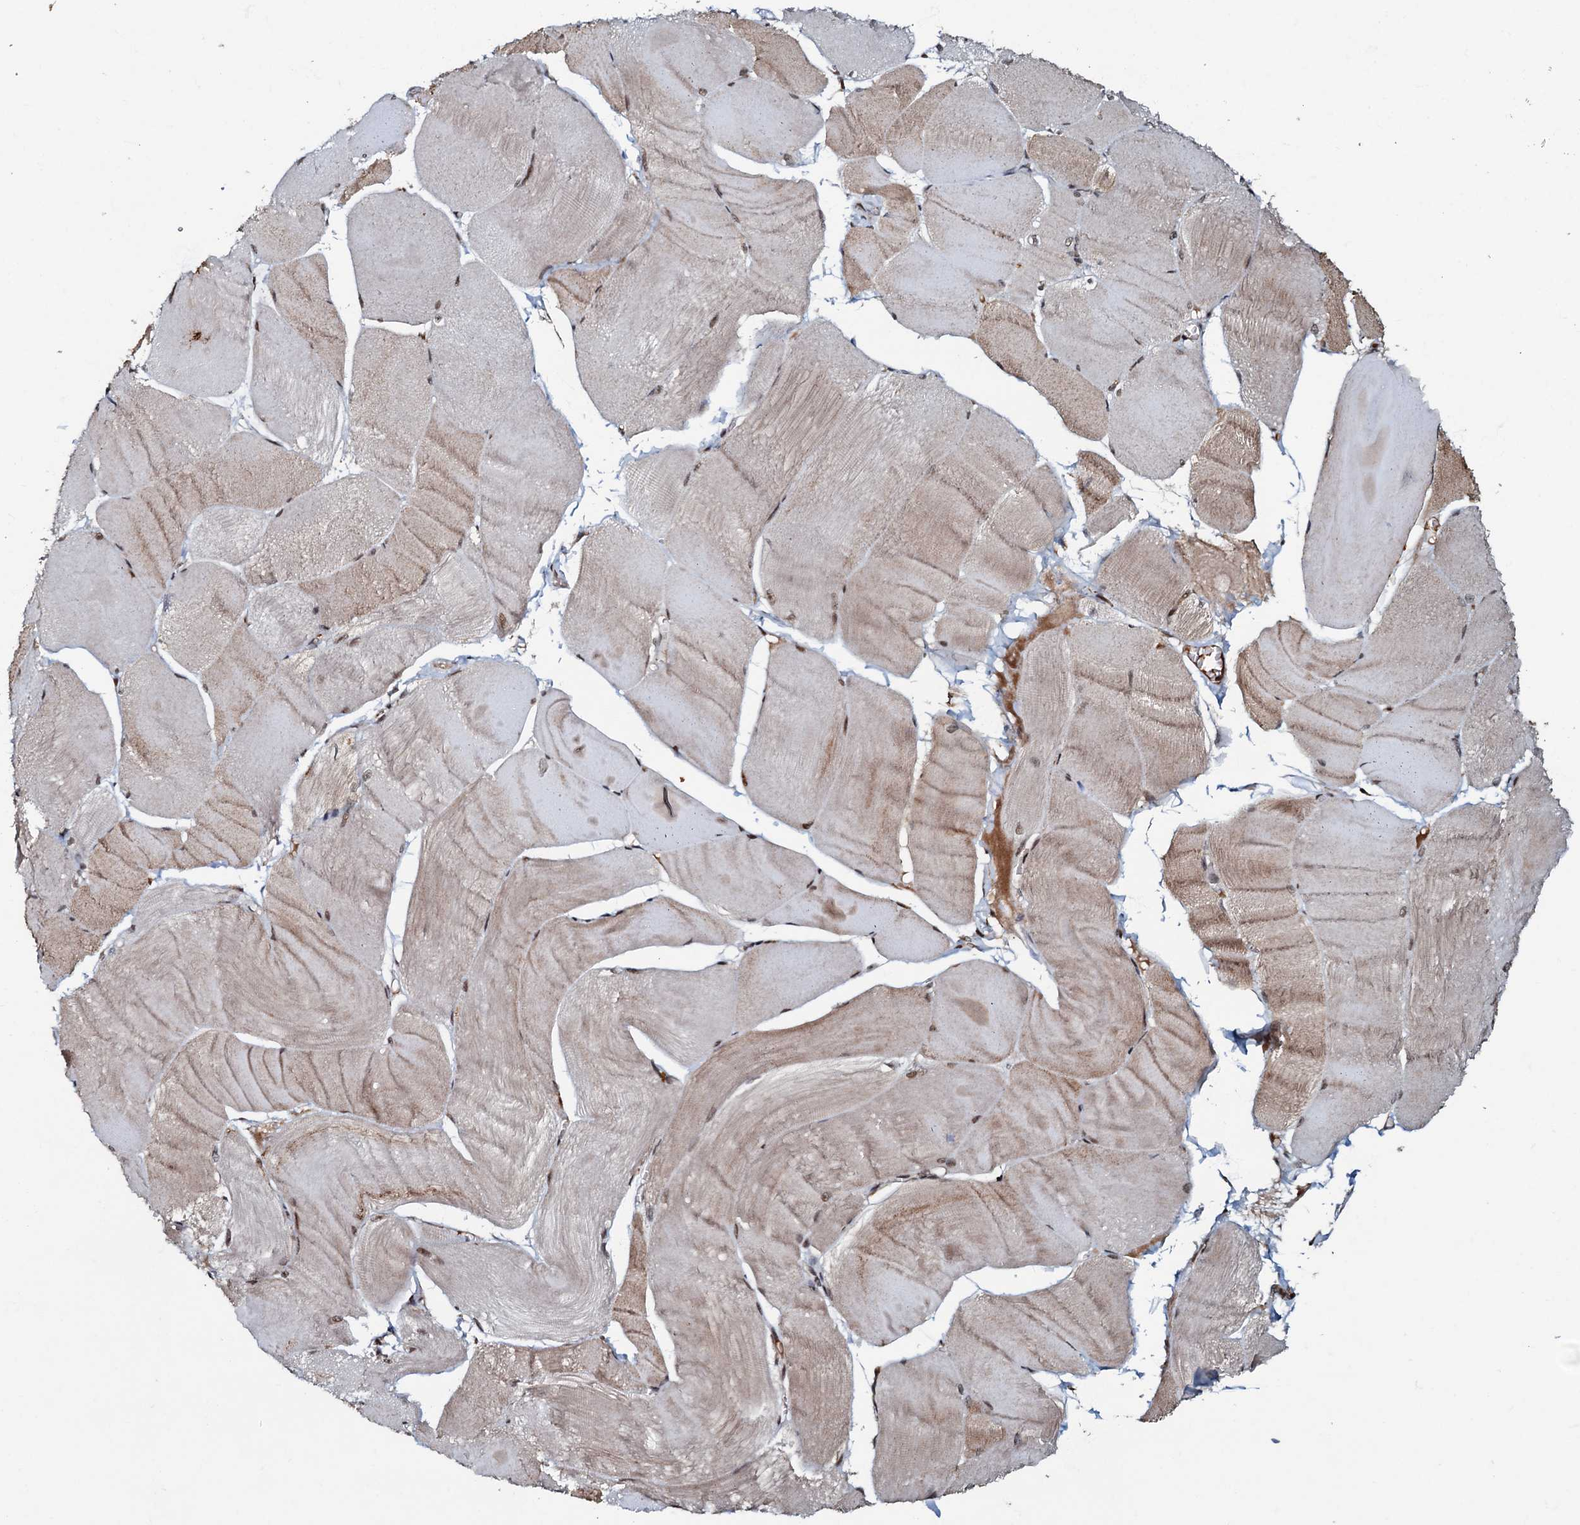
{"staining": {"intensity": "moderate", "quantity": "<25%", "location": "cytoplasmic/membranous"}, "tissue": "skeletal muscle", "cell_type": "Myocytes", "image_type": "normal", "snomed": [{"axis": "morphology", "description": "Normal tissue, NOS"}, {"axis": "morphology", "description": "Basal cell carcinoma"}, {"axis": "topography", "description": "Skeletal muscle"}], "caption": "Normal skeletal muscle shows moderate cytoplasmic/membranous staining in approximately <25% of myocytes, visualized by immunohistochemistry.", "gene": "C18orf32", "patient": {"sex": "female", "age": 64}}